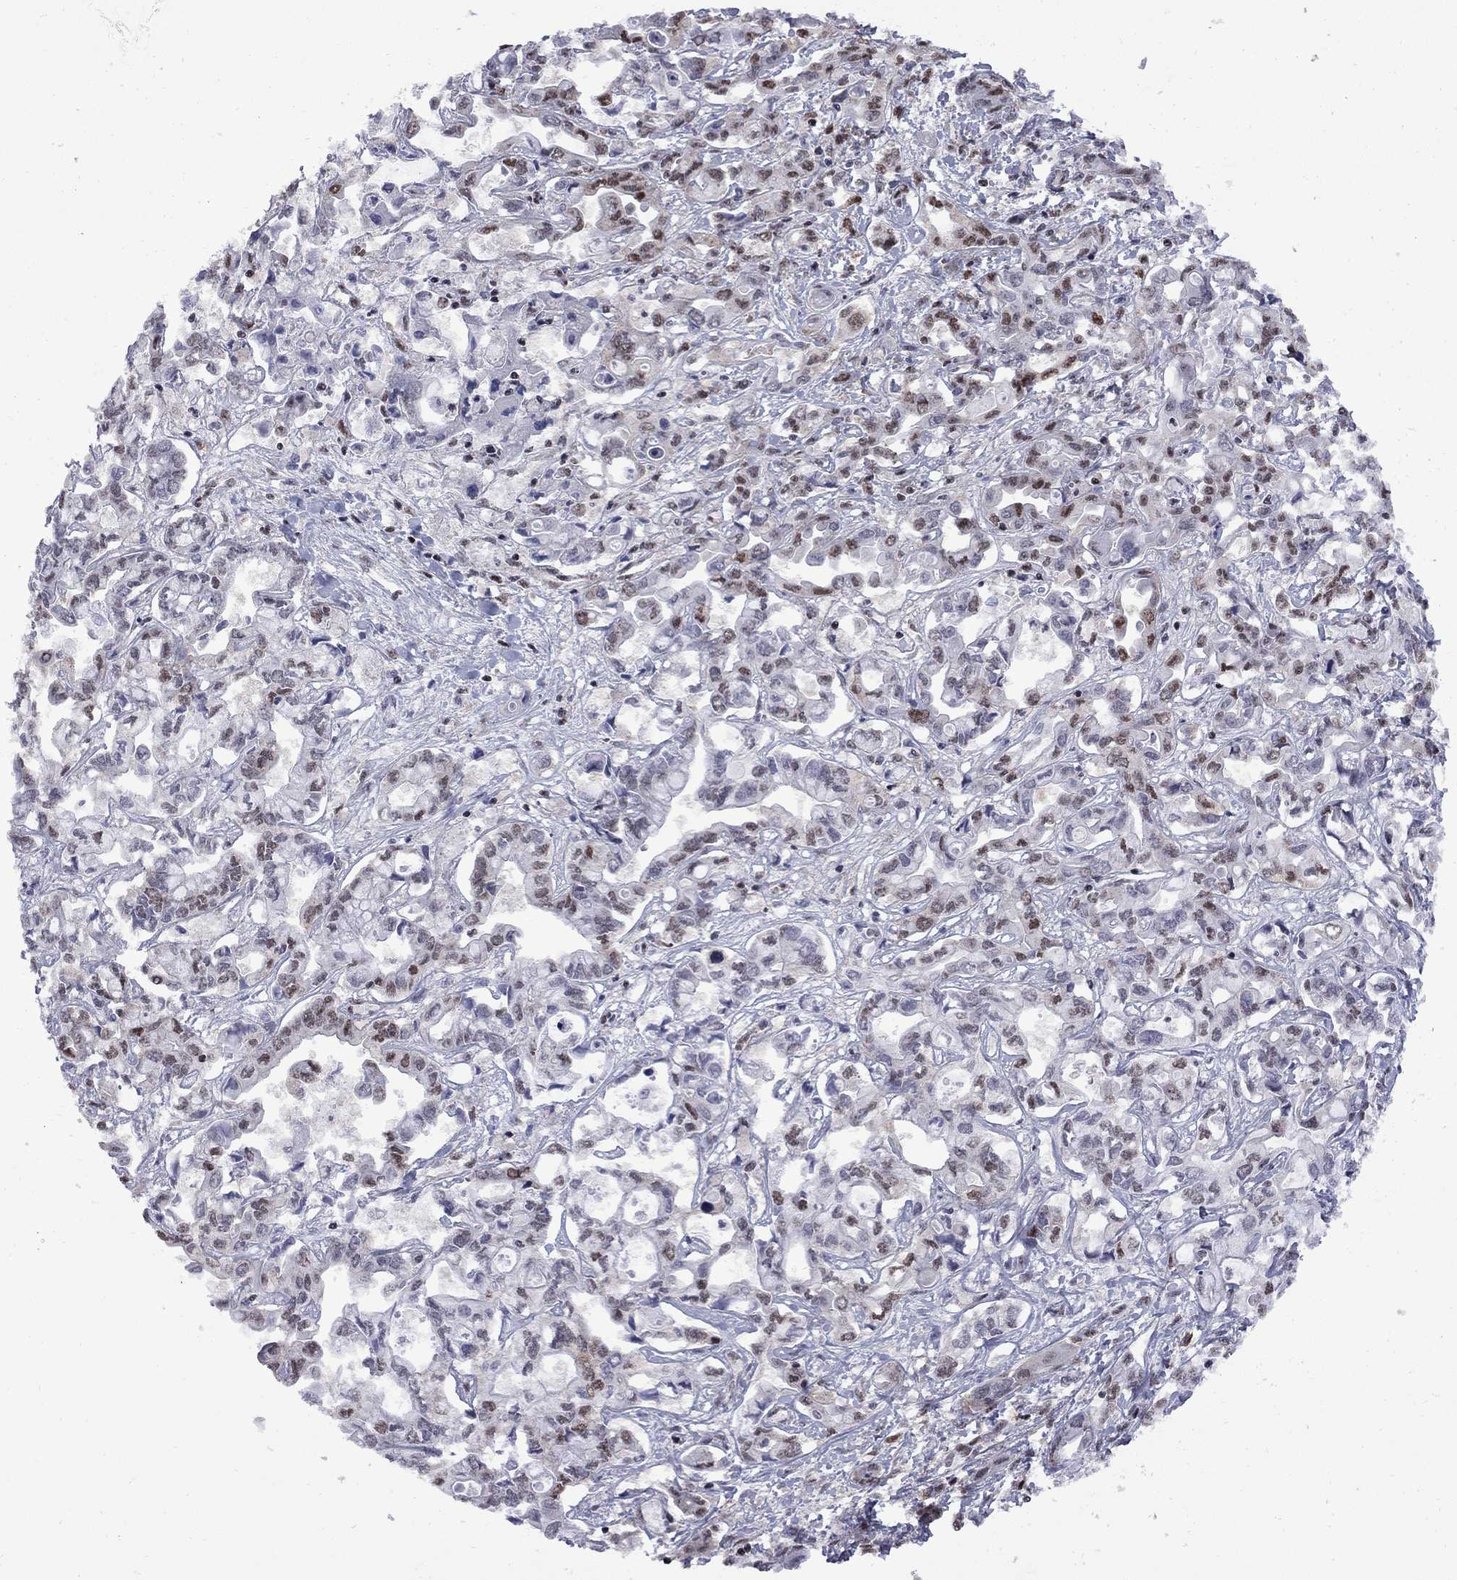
{"staining": {"intensity": "strong", "quantity": "<25%", "location": "nuclear"}, "tissue": "liver cancer", "cell_type": "Tumor cells", "image_type": "cancer", "snomed": [{"axis": "morphology", "description": "Cholangiocarcinoma"}, {"axis": "topography", "description": "Liver"}], "caption": "Immunohistochemistry of liver cancer demonstrates medium levels of strong nuclear positivity in about <25% of tumor cells.", "gene": "MED25", "patient": {"sex": "female", "age": 64}}